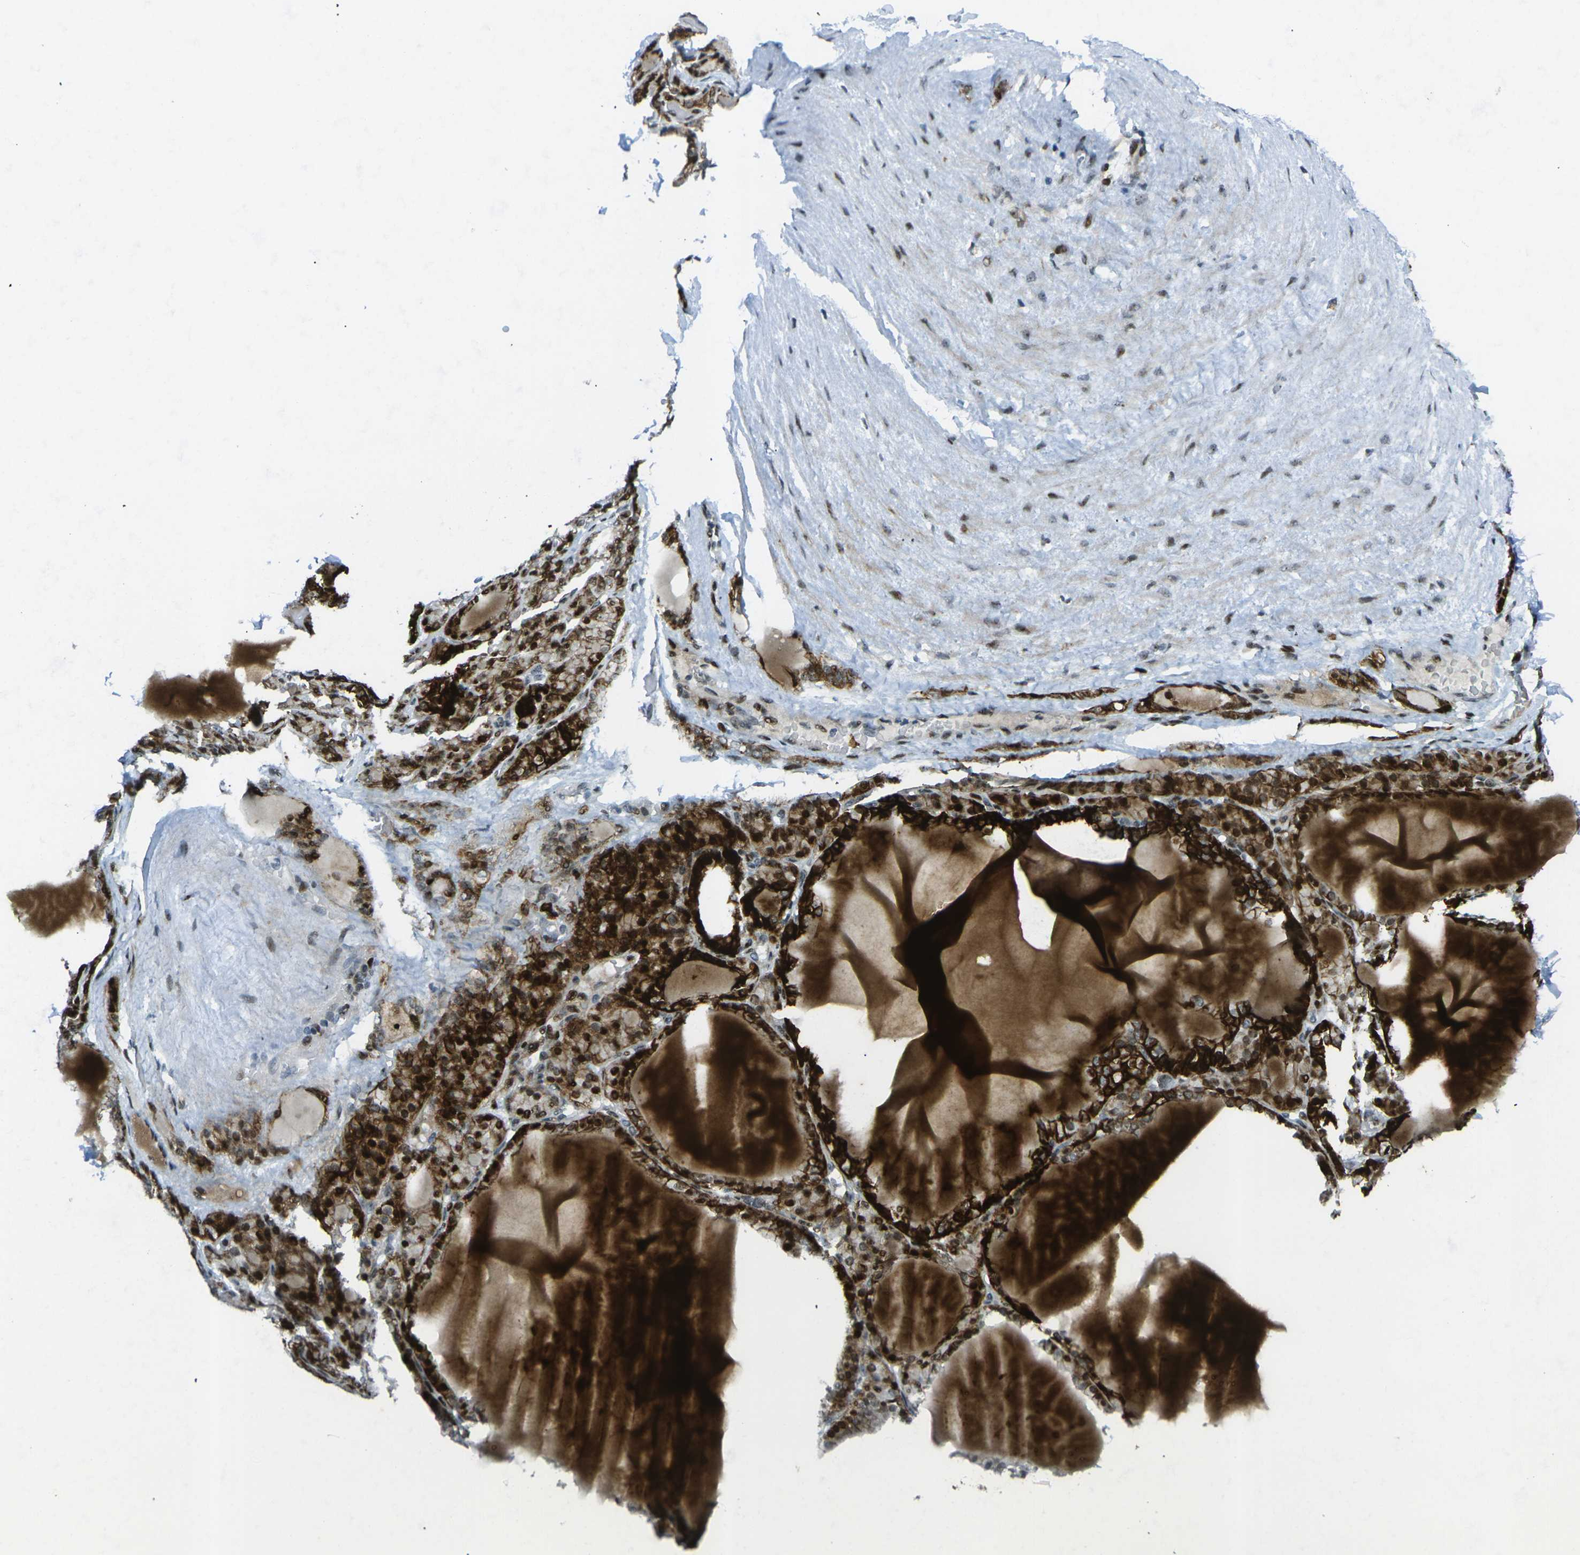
{"staining": {"intensity": "strong", "quantity": ">75%", "location": "cytoplasmic/membranous,nuclear"}, "tissue": "thyroid gland", "cell_type": "Glandular cells", "image_type": "normal", "snomed": [{"axis": "morphology", "description": "Normal tissue, NOS"}, {"axis": "topography", "description": "Thyroid gland"}], "caption": "Immunohistochemical staining of normal thyroid gland demonstrates >75% levels of strong cytoplasmic/membranous,nuclear protein expression in about >75% of glandular cells. (IHC, brightfield microscopy, high magnification).", "gene": "UBE2C", "patient": {"sex": "female", "age": 28}}